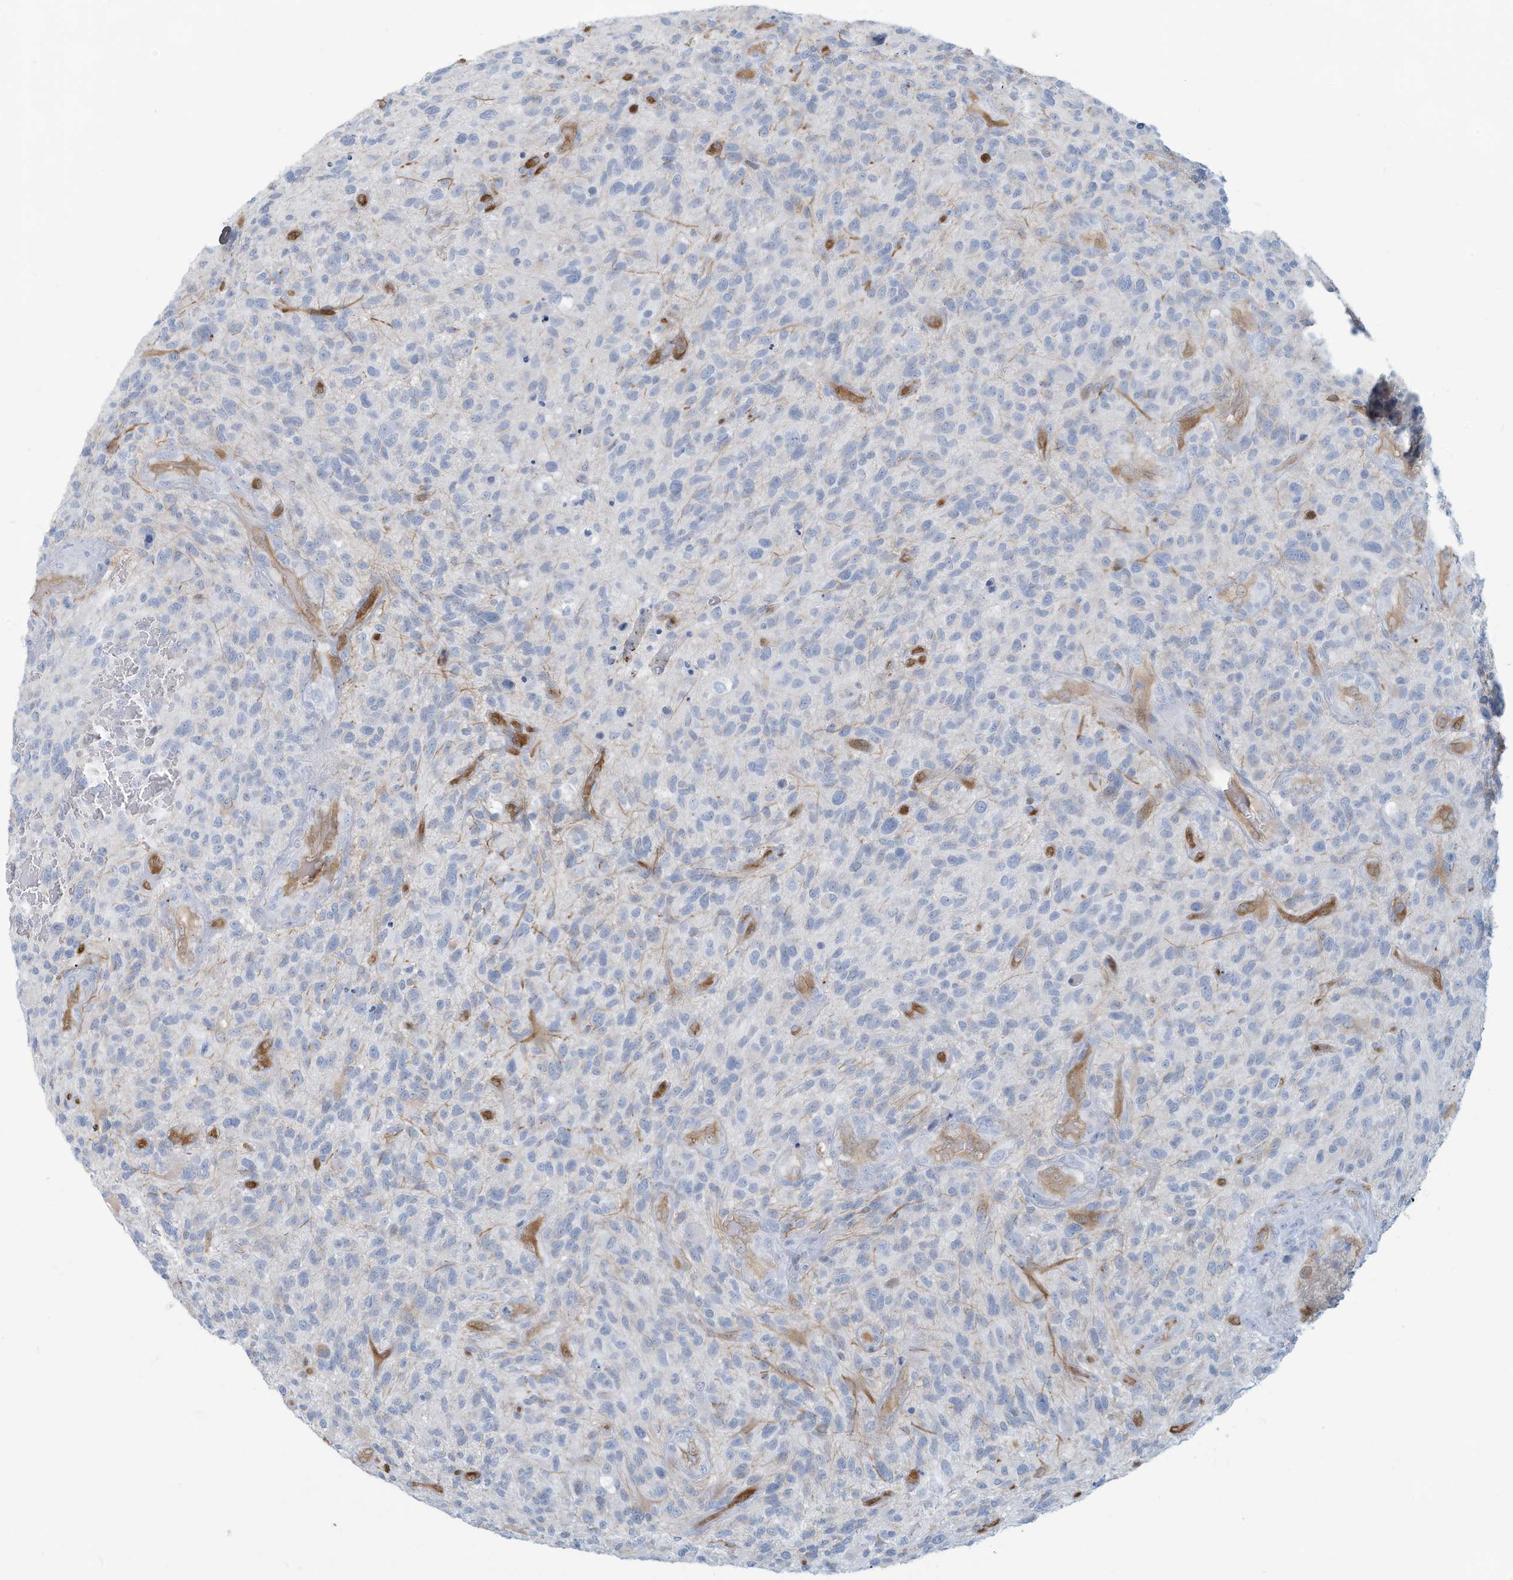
{"staining": {"intensity": "negative", "quantity": "none", "location": "none"}, "tissue": "glioma", "cell_type": "Tumor cells", "image_type": "cancer", "snomed": [{"axis": "morphology", "description": "Glioma, malignant, High grade"}, {"axis": "topography", "description": "Brain"}], "caption": "Immunohistochemistry (IHC) of malignant glioma (high-grade) demonstrates no positivity in tumor cells.", "gene": "ERI2", "patient": {"sex": "male", "age": 47}}